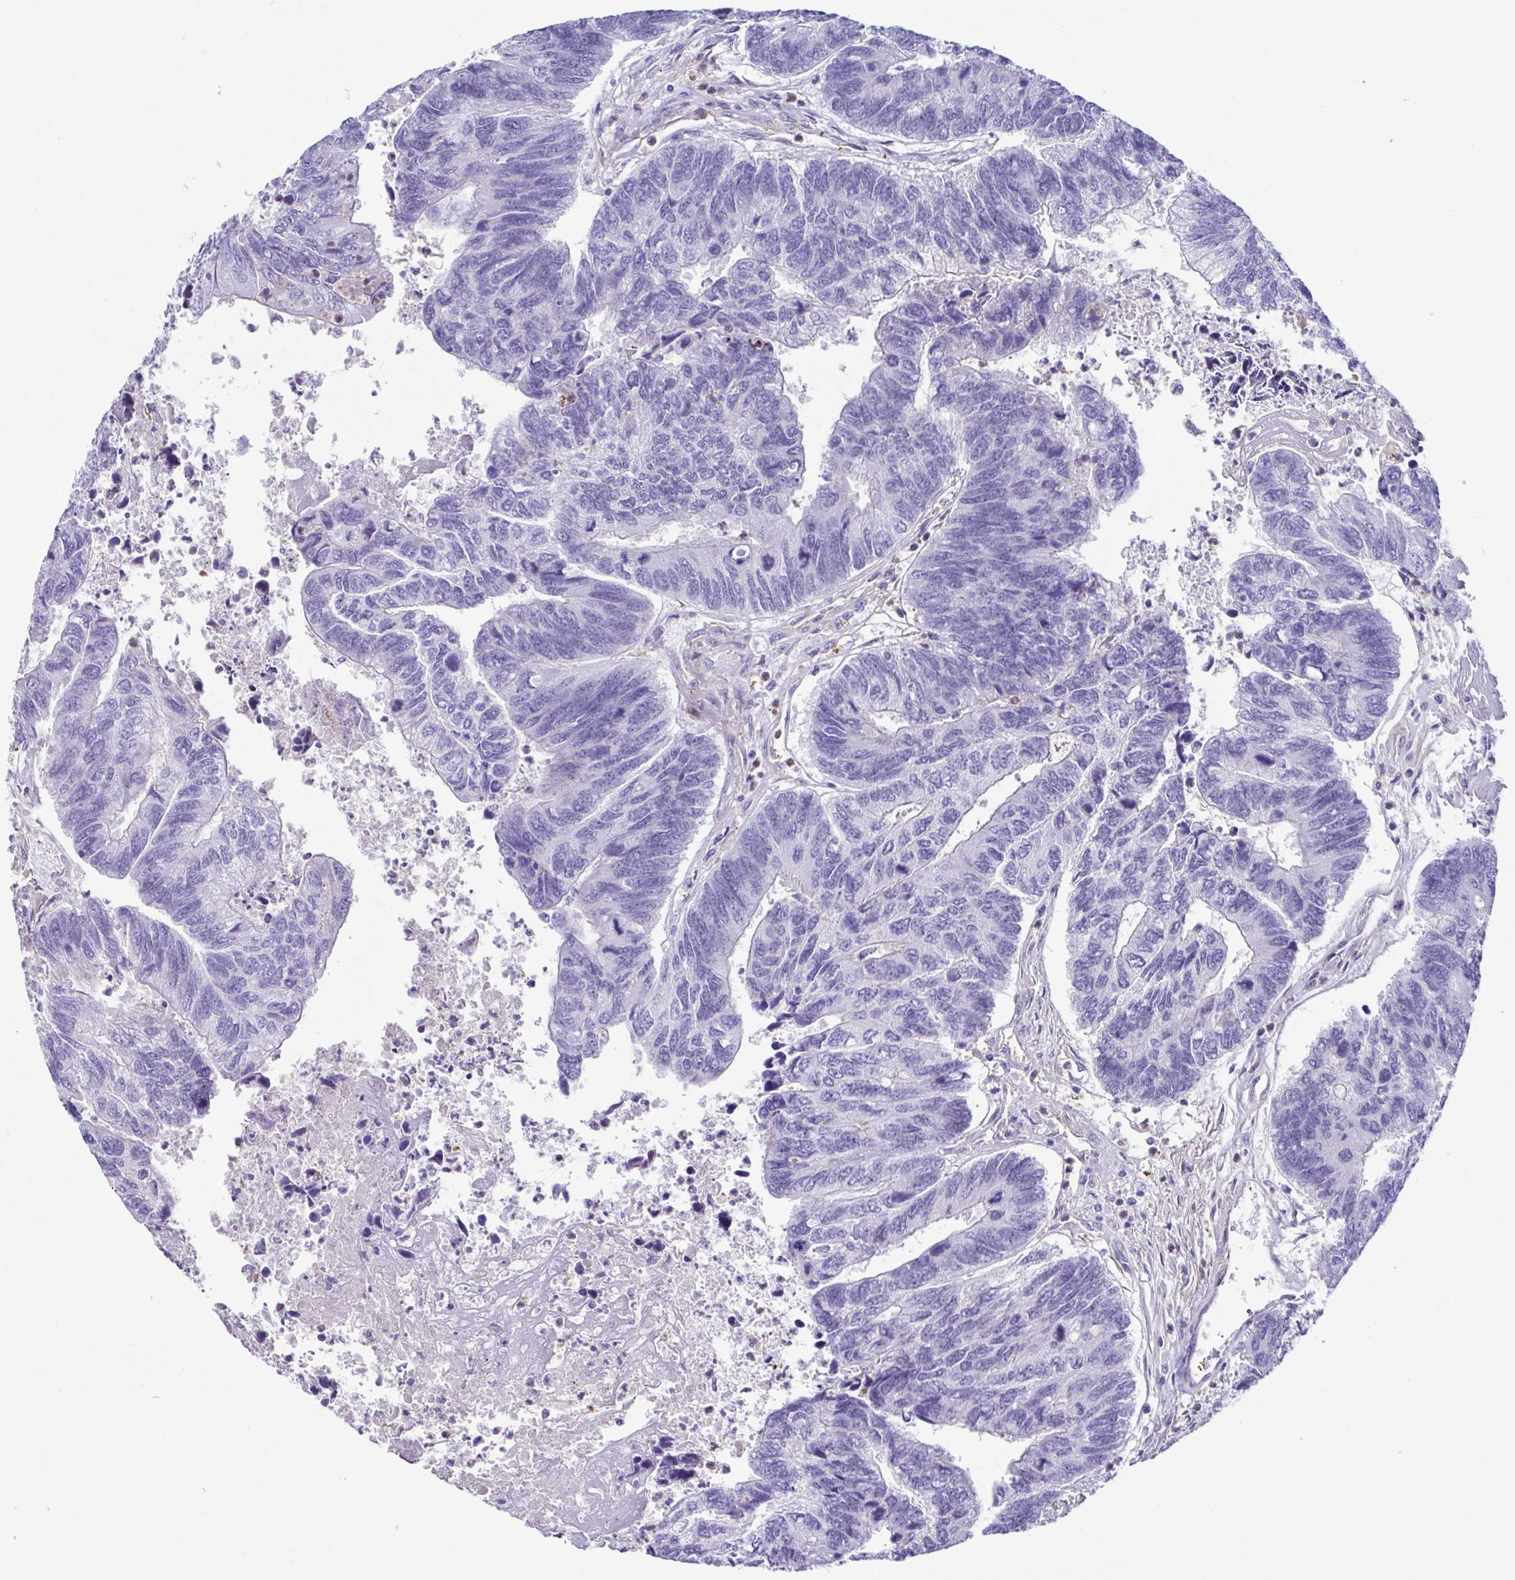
{"staining": {"intensity": "negative", "quantity": "none", "location": "none"}, "tissue": "colorectal cancer", "cell_type": "Tumor cells", "image_type": "cancer", "snomed": [{"axis": "morphology", "description": "Adenocarcinoma, NOS"}, {"axis": "topography", "description": "Colon"}], "caption": "Immunohistochemistry histopathology image of neoplastic tissue: human colorectal adenocarcinoma stained with DAB (3,3'-diaminobenzidine) reveals no significant protein staining in tumor cells.", "gene": "CYP11B1", "patient": {"sex": "female", "age": 67}}